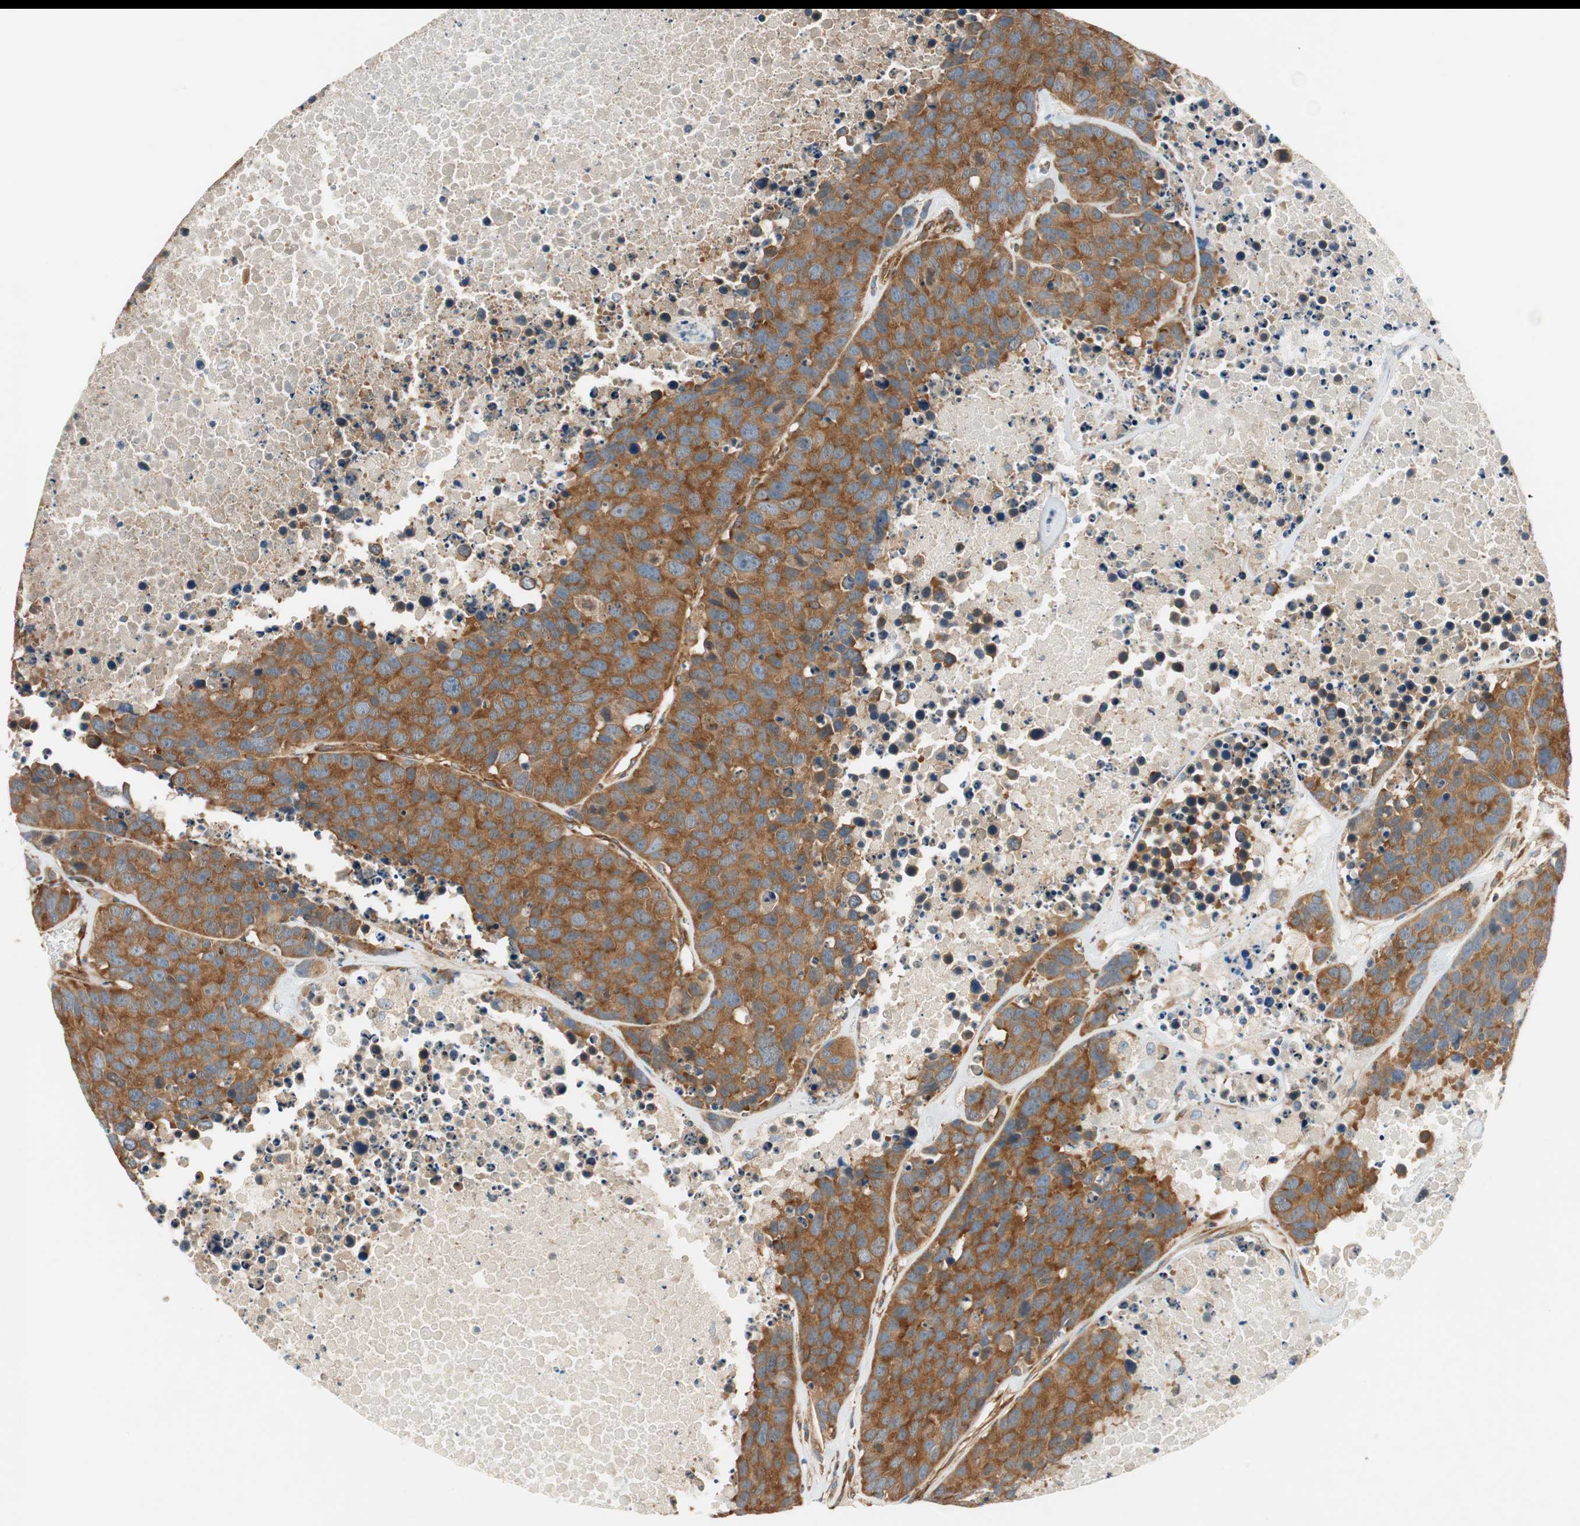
{"staining": {"intensity": "strong", "quantity": ">75%", "location": "cytoplasmic/membranous"}, "tissue": "carcinoid", "cell_type": "Tumor cells", "image_type": "cancer", "snomed": [{"axis": "morphology", "description": "Carcinoid, malignant, NOS"}, {"axis": "topography", "description": "Lung"}], "caption": "Immunohistochemical staining of carcinoid (malignant) displays strong cytoplasmic/membranous protein positivity in about >75% of tumor cells.", "gene": "WASL", "patient": {"sex": "male", "age": 60}}